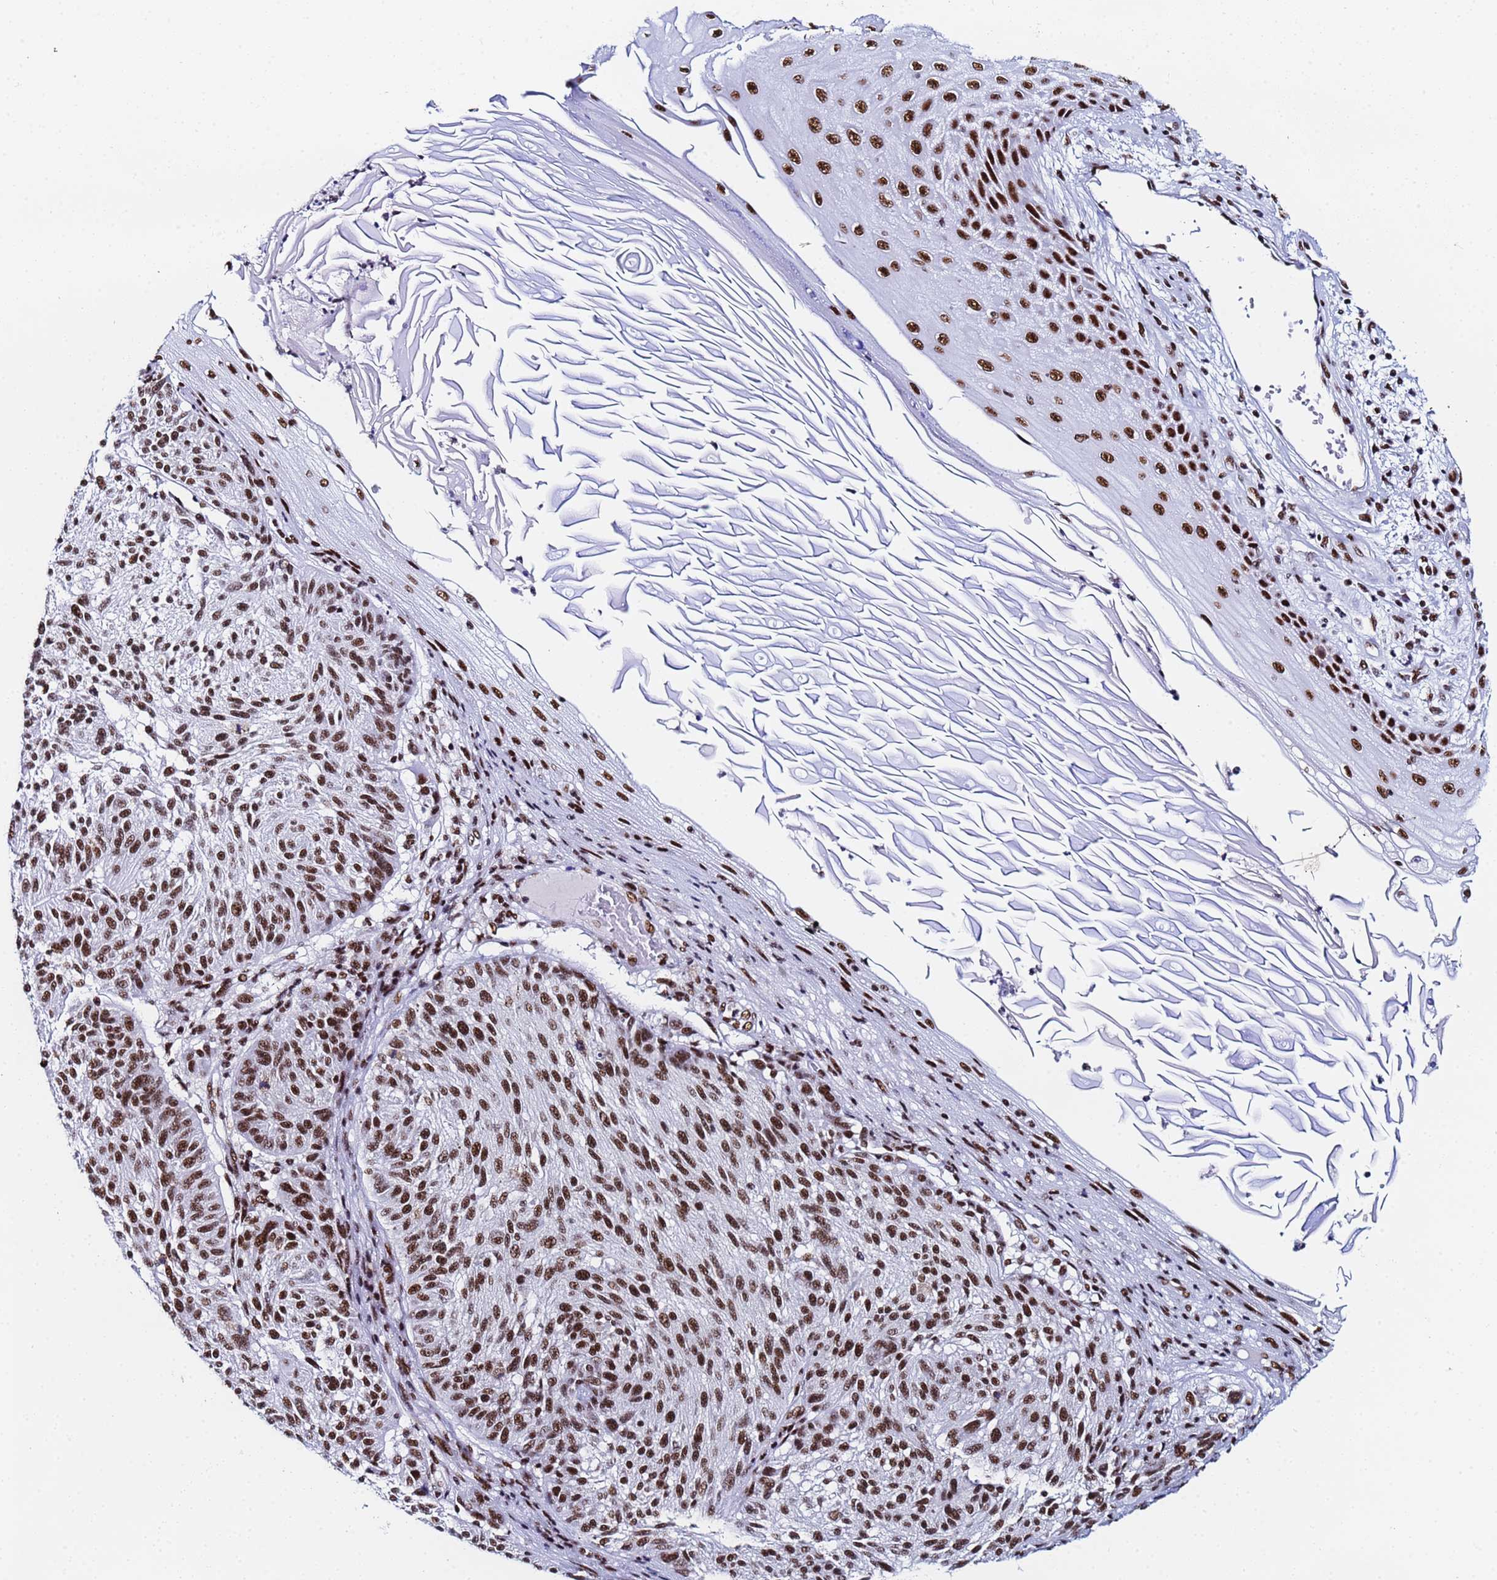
{"staining": {"intensity": "strong", "quantity": ">75%", "location": "nuclear"}, "tissue": "melanoma", "cell_type": "Tumor cells", "image_type": "cancer", "snomed": [{"axis": "morphology", "description": "Malignant melanoma, NOS"}, {"axis": "topography", "description": "Skin"}], "caption": "Malignant melanoma stained with a protein marker demonstrates strong staining in tumor cells.", "gene": "SNRPA1", "patient": {"sex": "male", "age": 53}}